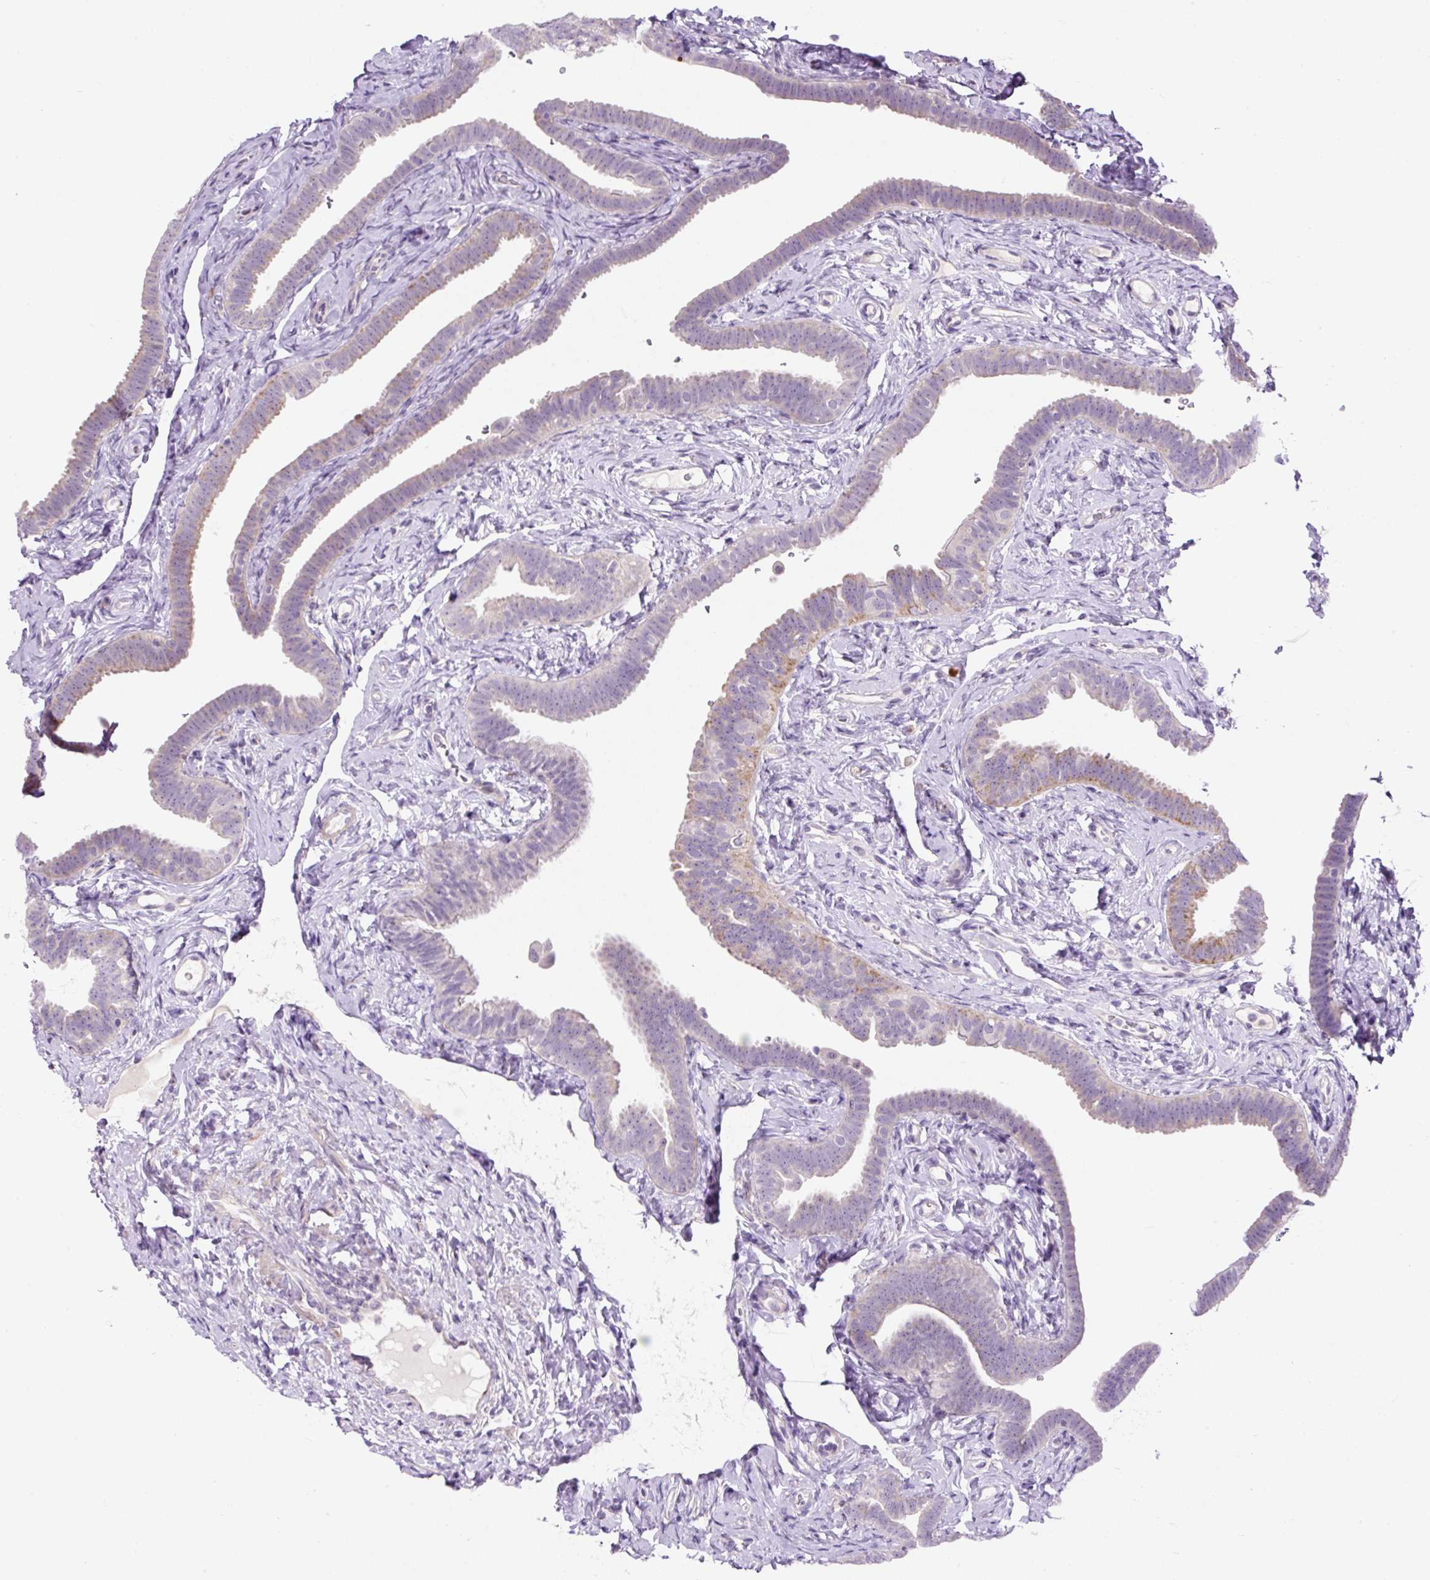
{"staining": {"intensity": "weak", "quantity": "<25%", "location": "cytoplasmic/membranous"}, "tissue": "fallopian tube", "cell_type": "Glandular cells", "image_type": "normal", "snomed": [{"axis": "morphology", "description": "Normal tissue, NOS"}, {"axis": "topography", "description": "Fallopian tube"}], "caption": "Human fallopian tube stained for a protein using immunohistochemistry (IHC) displays no expression in glandular cells.", "gene": "OGDHL", "patient": {"sex": "female", "age": 69}}